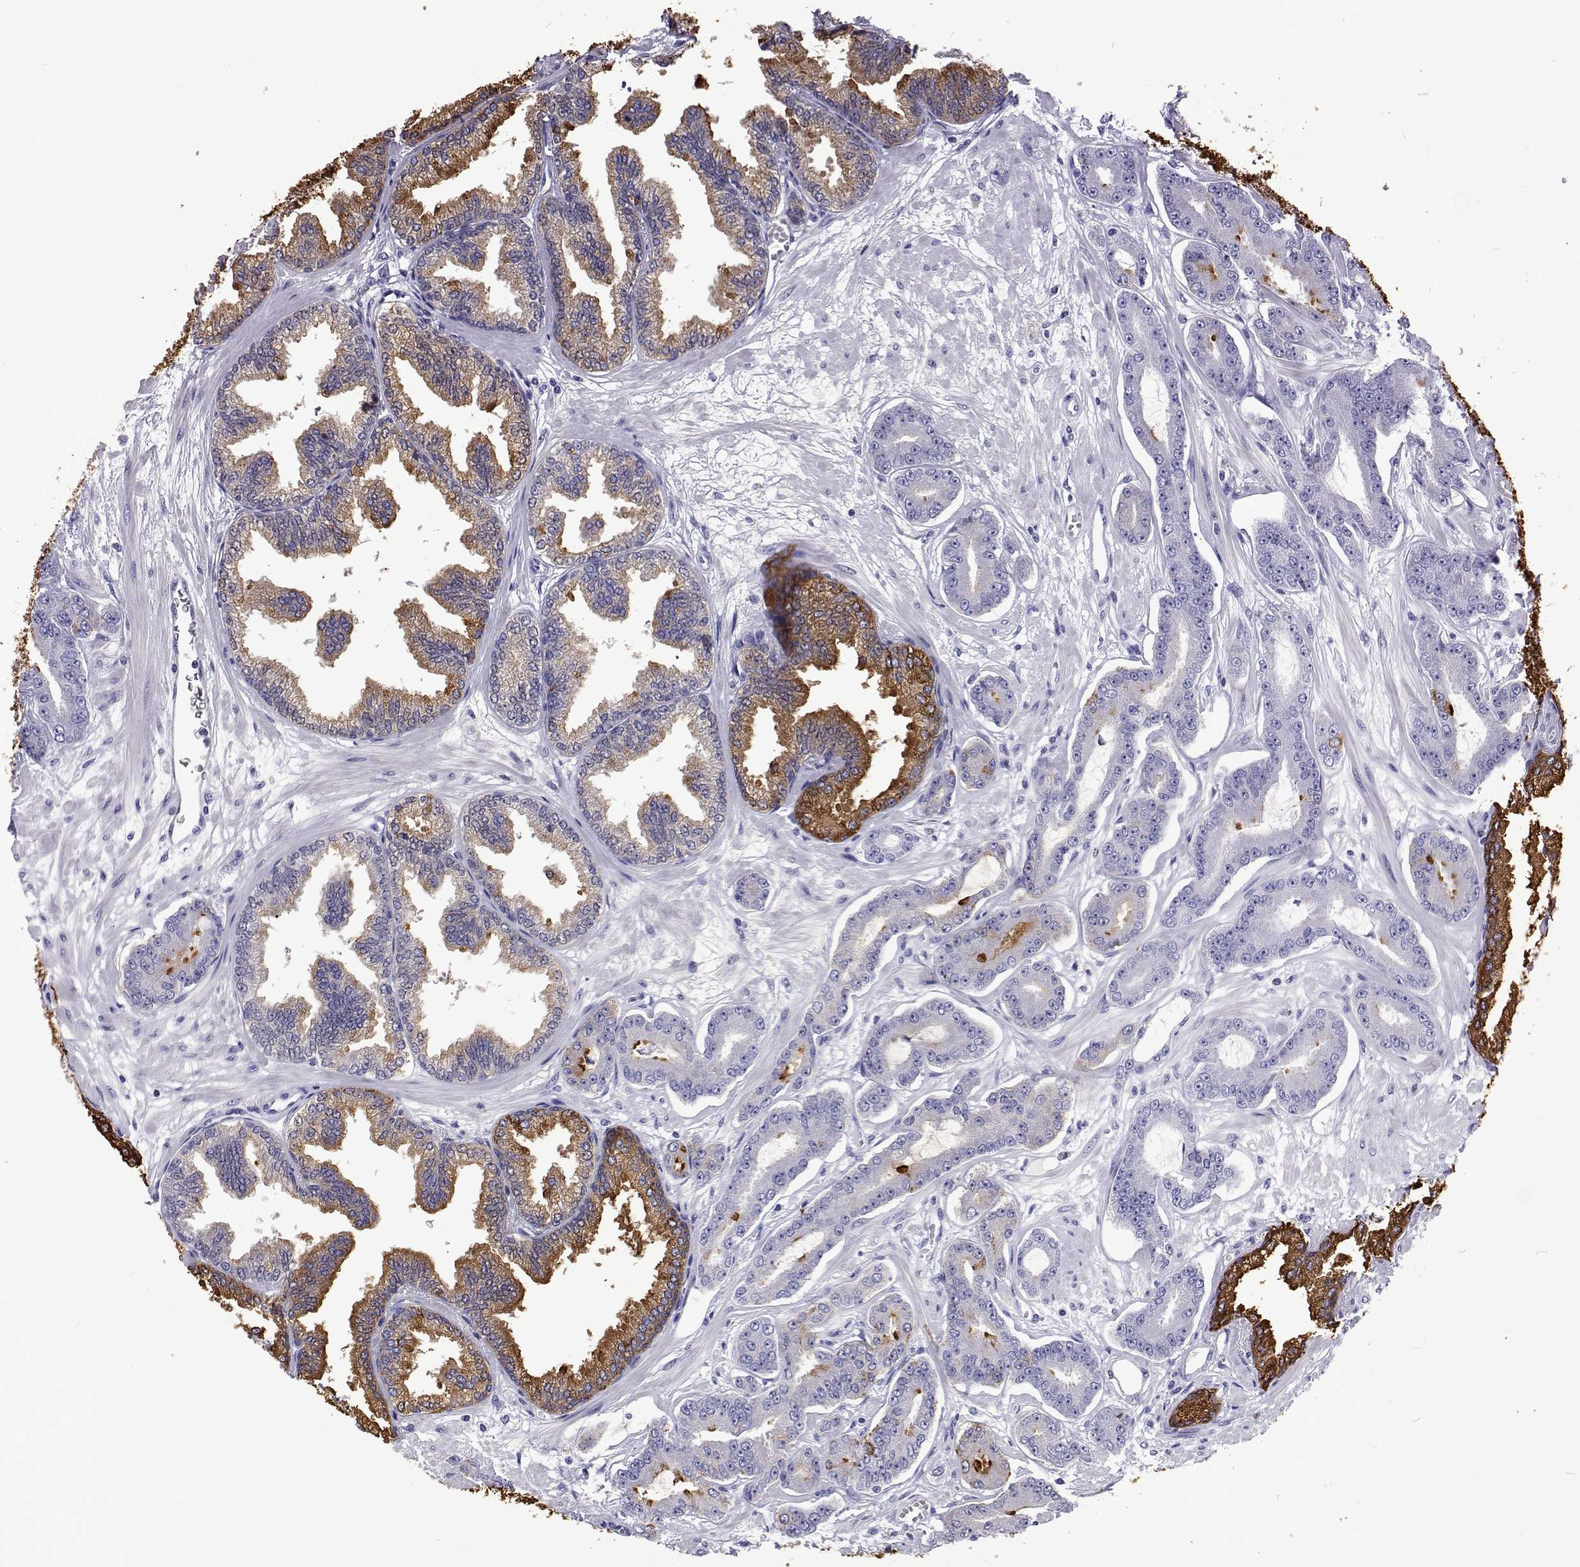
{"staining": {"intensity": "negative", "quantity": "none", "location": "none"}, "tissue": "prostate cancer", "cell_type": "Tumor cells", "image_type": "cancer", "snomed": [{"axis": "morphology", "description": "Adenocarcinoma, Low grade"}, {"axis": "topography", "description": "Prostate"}], "caption": "Immunohistochemical staining of prostate cancer (adenocarcinoma (low-grade)) demonstrates no significant positivity in tumor cells.", "gene": "UMODL1", "patient": {"sex": "male", "age": 64}}